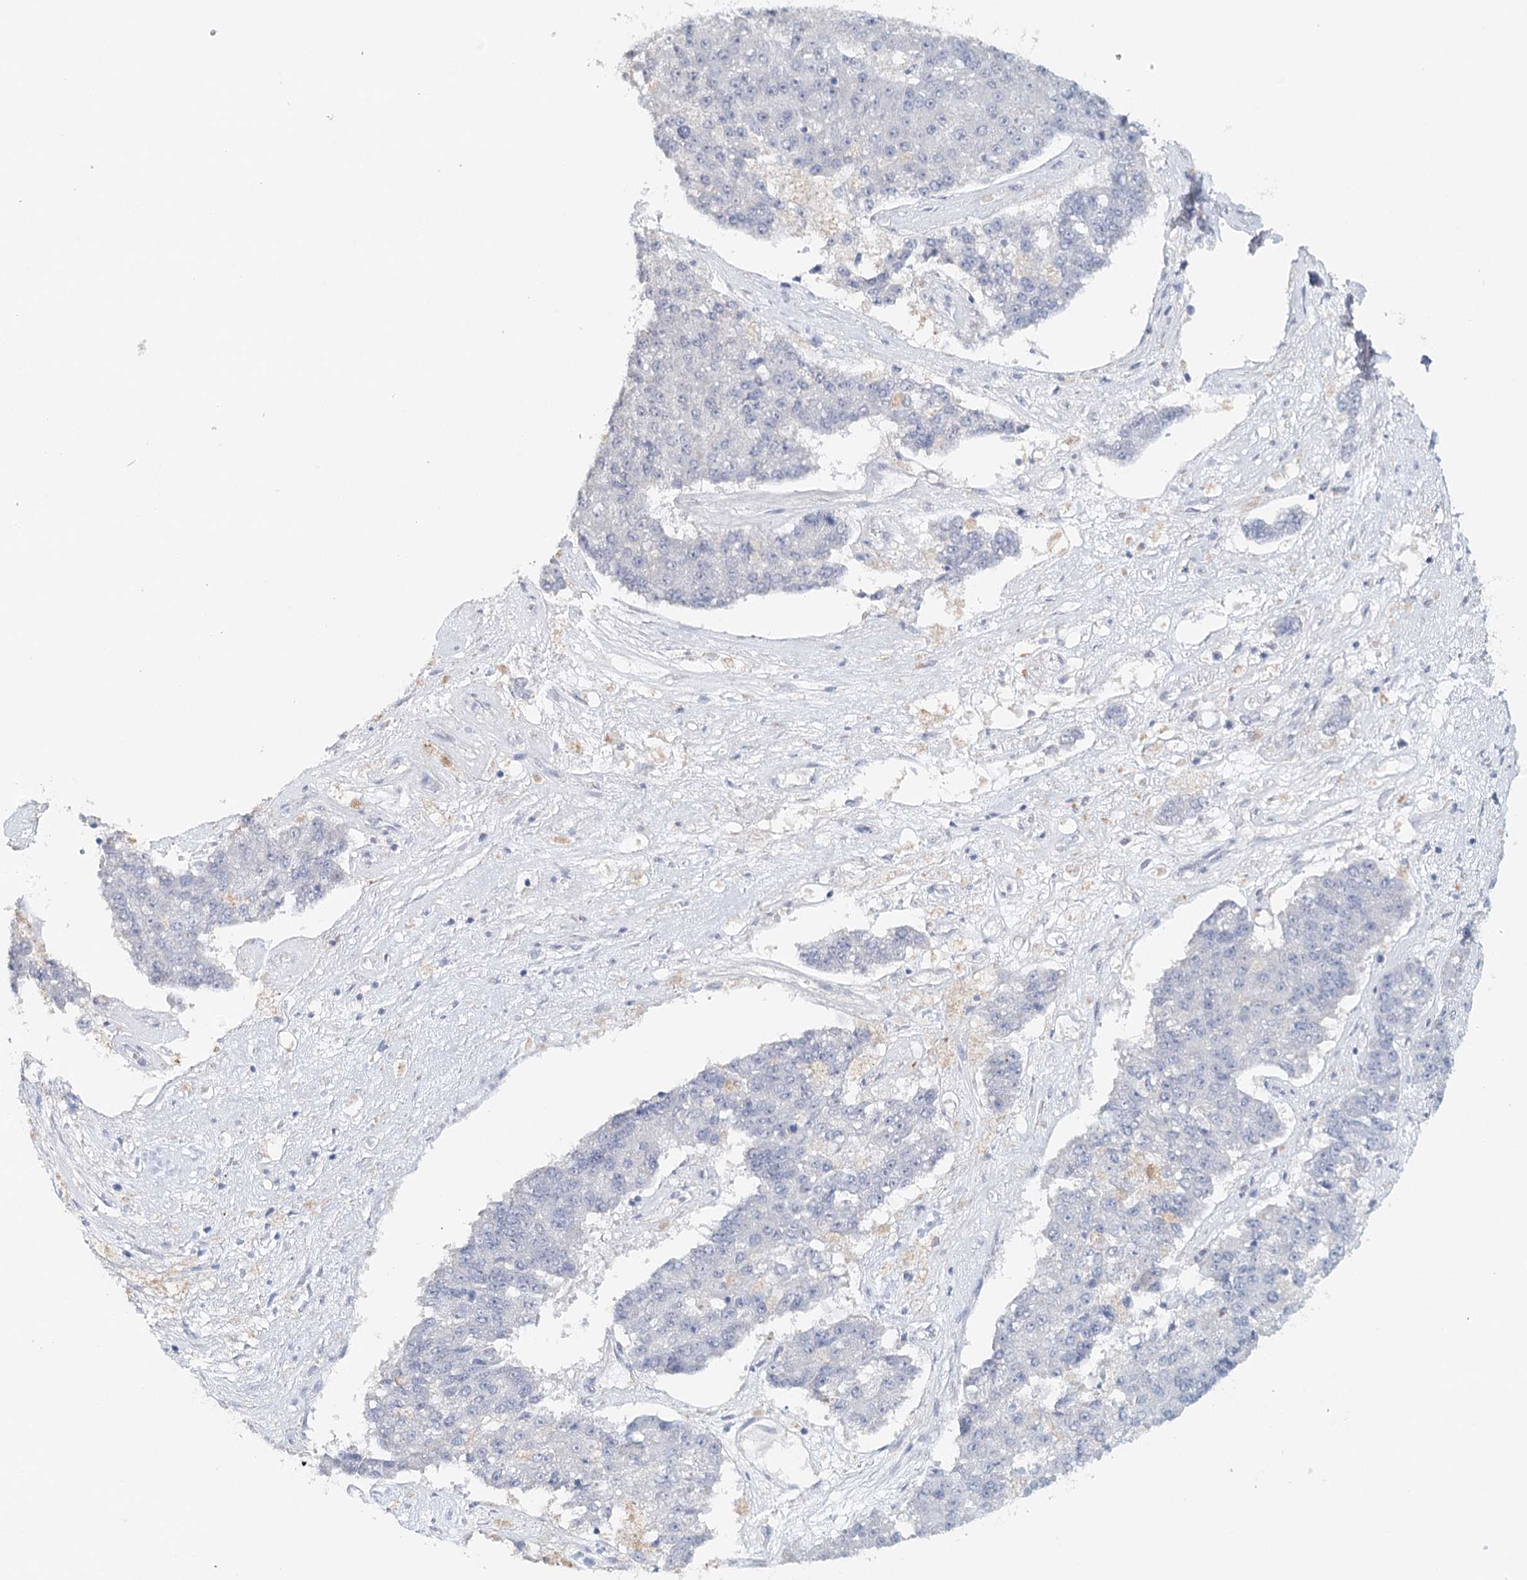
{"staining": {"intensity": "negative", "quantity": "none", "location": "none"}, "tissue": "pancreatic cancer", "cell_type": "Tumor cells", "image_type": "cancer", "snomed": [{"axis": "morphology", "description": "Adenocarcinoma, NOS"}, {"axis": "topography", "description": "Pancreas"}], "caption": "Tumor cells are negative for protein expression in human pancreatic cancer (adenocarcinoma).", "gene": "SYNPO", "patient": {"sex": "male", "age": 50}}